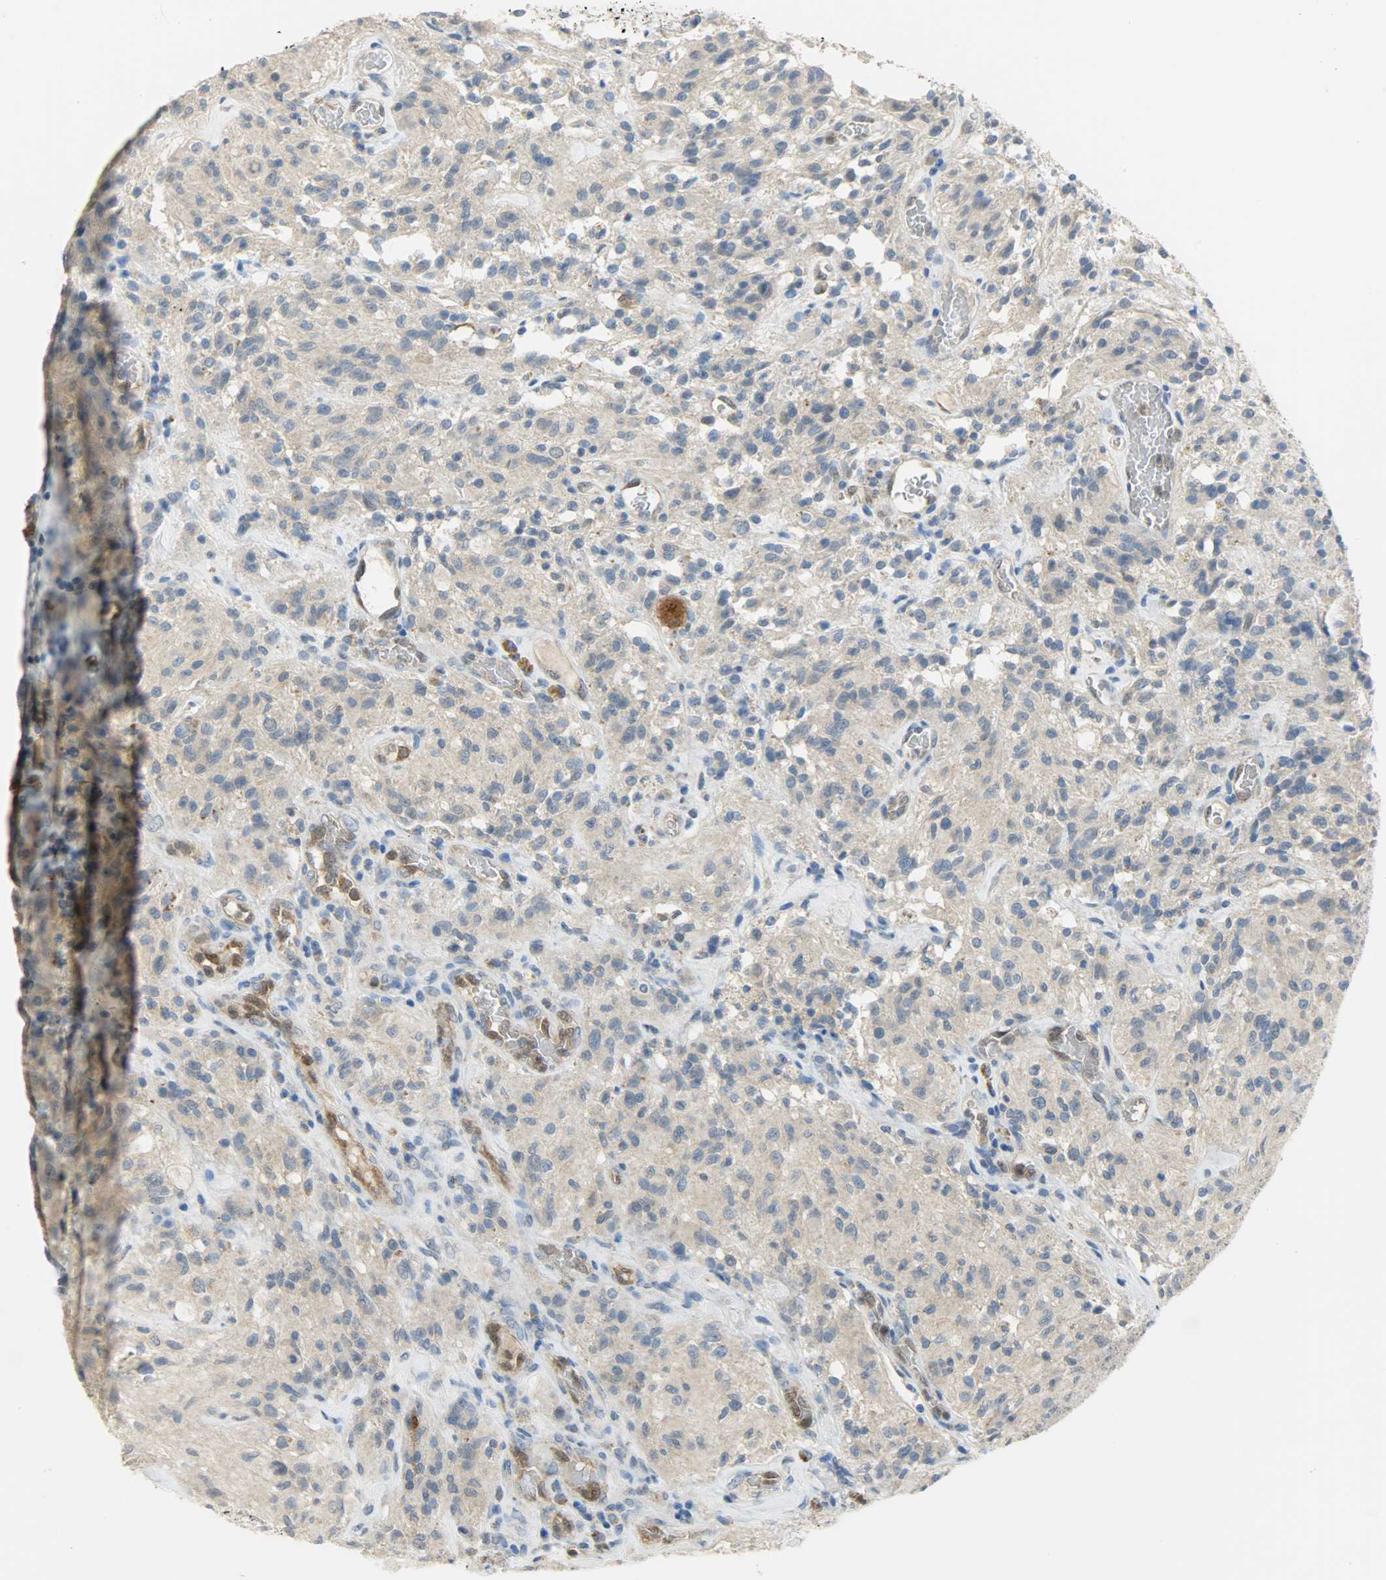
{"staining": {"intensity": "negative", "quantity": "none", "location": "none"}, "tissue": "glioma", "cell_type": "Tumor cells", "image_type": "cancer", "snomed": [{"axis": "morphology", "description": "Normal tissue, NOS"}, {"axis": "morphology", "description": "Glioma, malignant, High grade"}, {"axis": "topography", "description": "Cerebral cortex"}], "caption": "DAB (3,3'-diaminobenzidine) immunohistochemical staining of malignant glioma (high-grade) reveals no significant positivity in tumor cells.", "gene": "FKBP1A", "patient": {"sex": "male", "age": 56}}